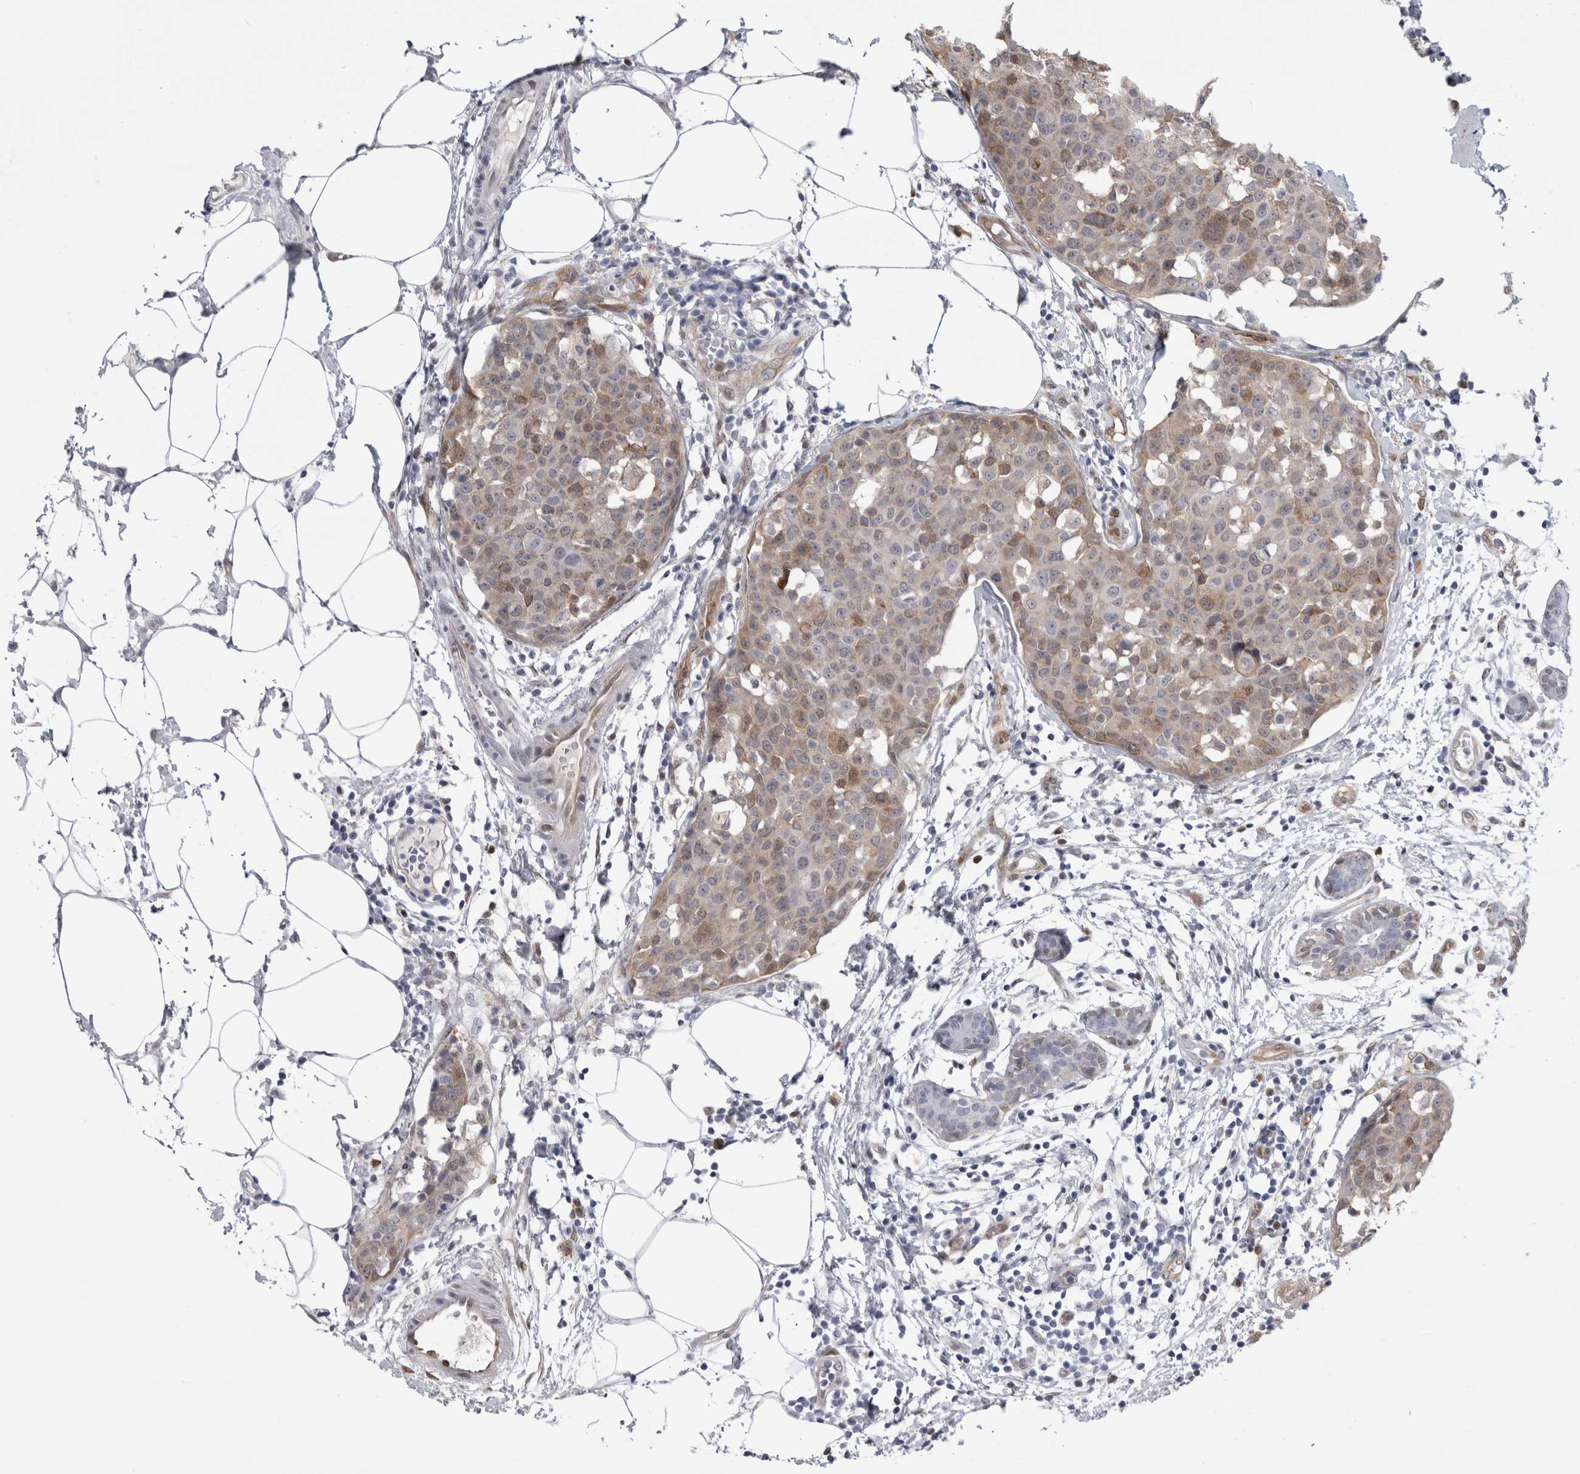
{"staining": {"intensity": "weak", "quantity": ">75%", "location": "cytoplasmic/membranous"}, "tissue": "breast cancer", "cell_type": "Tumor cells", "image_type": "cancer", "snomed": [{"axis": "morphology", "description": "Normal tissue, NOS"}, {"axis": "morphology", "description": "Duct carcinoma"}, {"axis": "topography", "description": "Breast"}], "caption": "A brown stain highlights weak cytoplasmic/membranous positivity of a protein in human breast cancer (invasive ductal carcinoma) tumor cells. (Stains: DAB (3,3'-diaminobenzidine) in brown, nuclei in blue, Microscopy: brightfield microscopy at high magnification).", "gene": "ACOT7", "patient": {"sex": "female", "age": 37}}